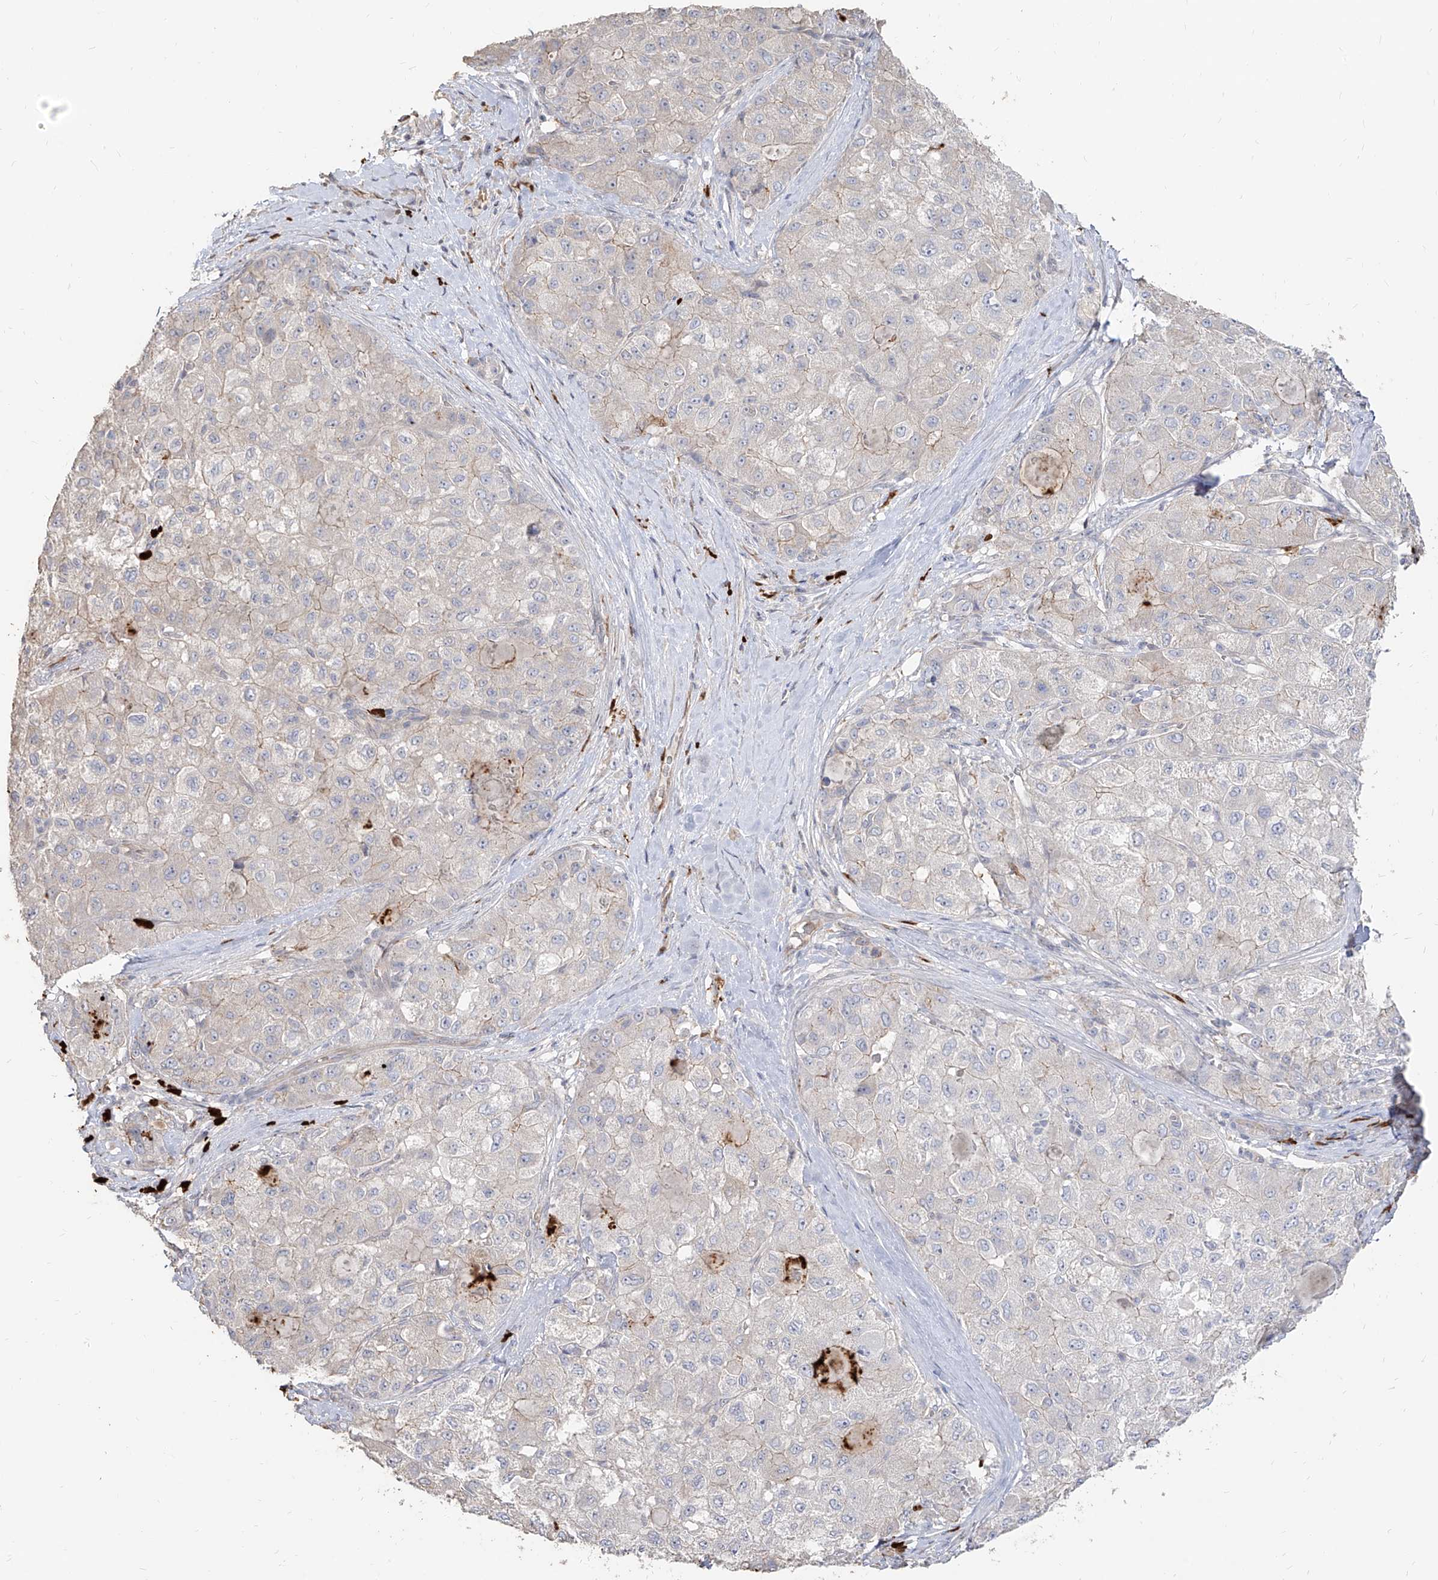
{"staining": {"intensity": "negative", "quantity": "none", "location": "none"}, "tissue": "liver cancer", "cell_type": "Tumor cells", "image_type": "cancer", "snomed": [{"axis": "morphology", "description": "Carcinoma, Hepatocellular, NOS"}, {"axis": "topography", "description": "Liver"}], "caption": "There is no significant expression in tumor cells of liver cancer. (DAB (3,3'-diaminobenzidine) immunohistochemistry (IHC) visualized using brightfield microscopy, high magnification).", "gene": "ZNF227", "patient": {"sex": "male", "age": 80}}